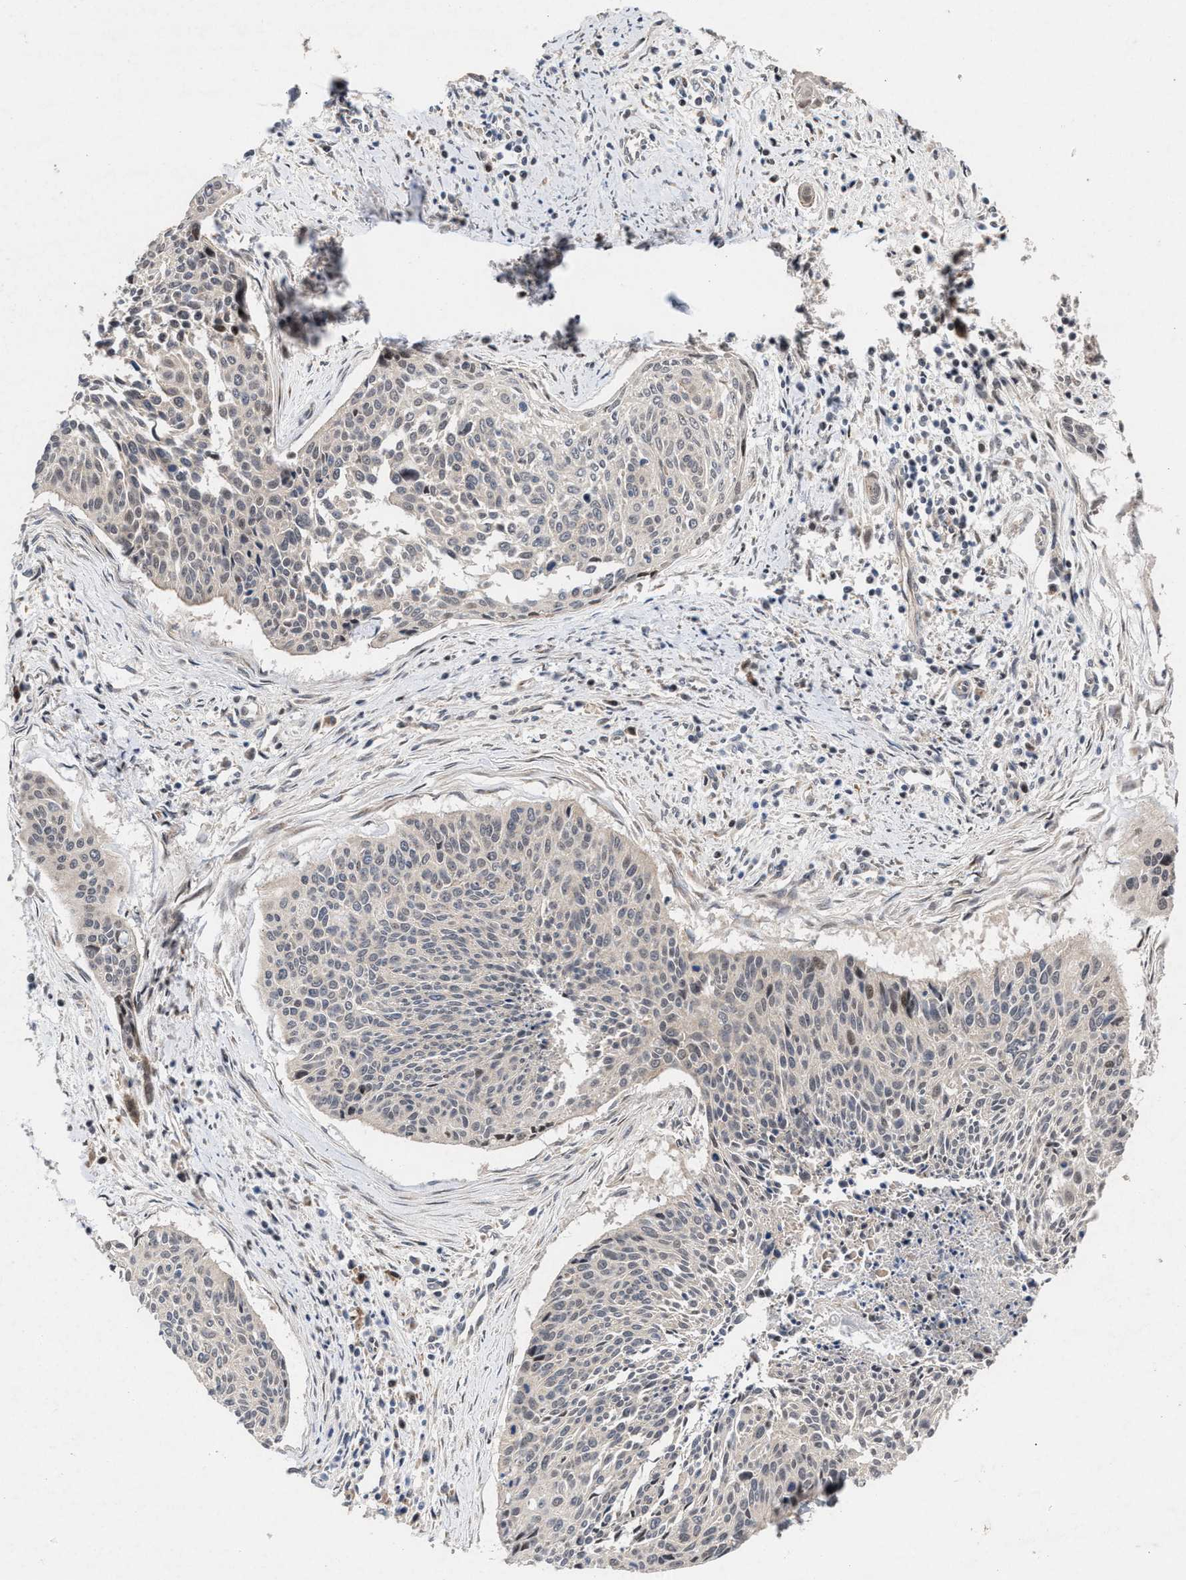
{"staining": {"intensity": "negative", "quantity": "none", "location": "none"}, "tissue": "cervical cancer", "cell_type": "Tumor cells", "image_type": "cancer", "snomed": [{"axis": "morphology", "description": "Squamous cell carcinoma, NOS"}, {"axis": "topography", "description": "Cervix"}], "caption": "This histopathology image is of cervical cancer stained with immunohistochemistry (IHC) to label a protein in brown with the nuclei are counter-stained blue. There is no expression in tumor cells.", "gene": "MKNK2", "patient": {"sex": "female", "age": 55}}